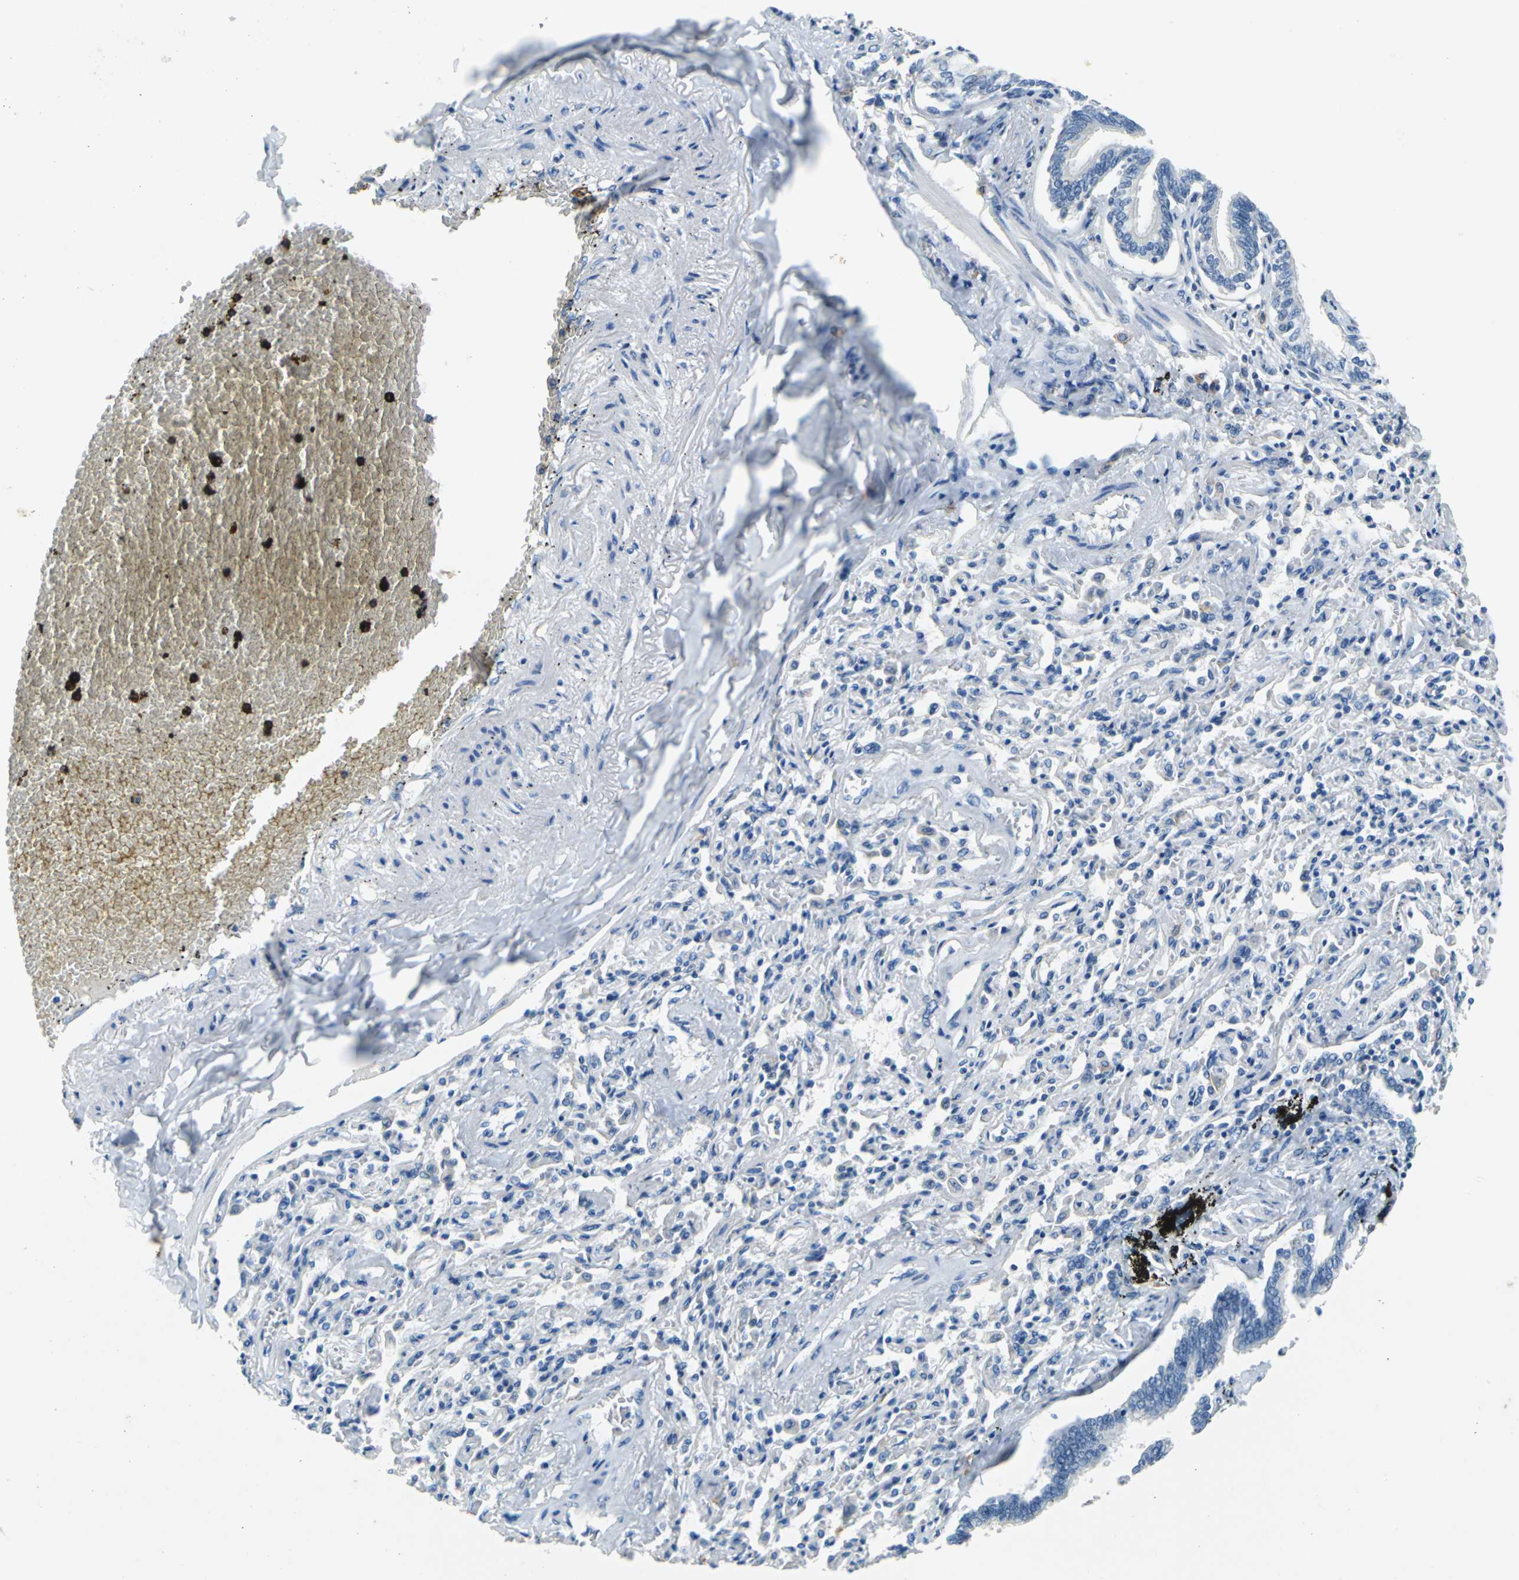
{"staining": {"intensity": "weak", "quantity": "<25%", "location": "cytoplasmic/membranous"}, "tissue": "bronchus", "cell_type": "Respiratory epithelial cells", "image_type": "normal", "snomed": [{"axis": "morphology", "description": "Normal tissue, NOS"}, {"axis": "topography", "description": "Lung"}], "caption": "Immunohistochemistry (IHC) of benign human bronchus displays no expression in respiratory epithelial cells.", "gene": "TEX264", "patient": {"sex": "male", "age": 64}}